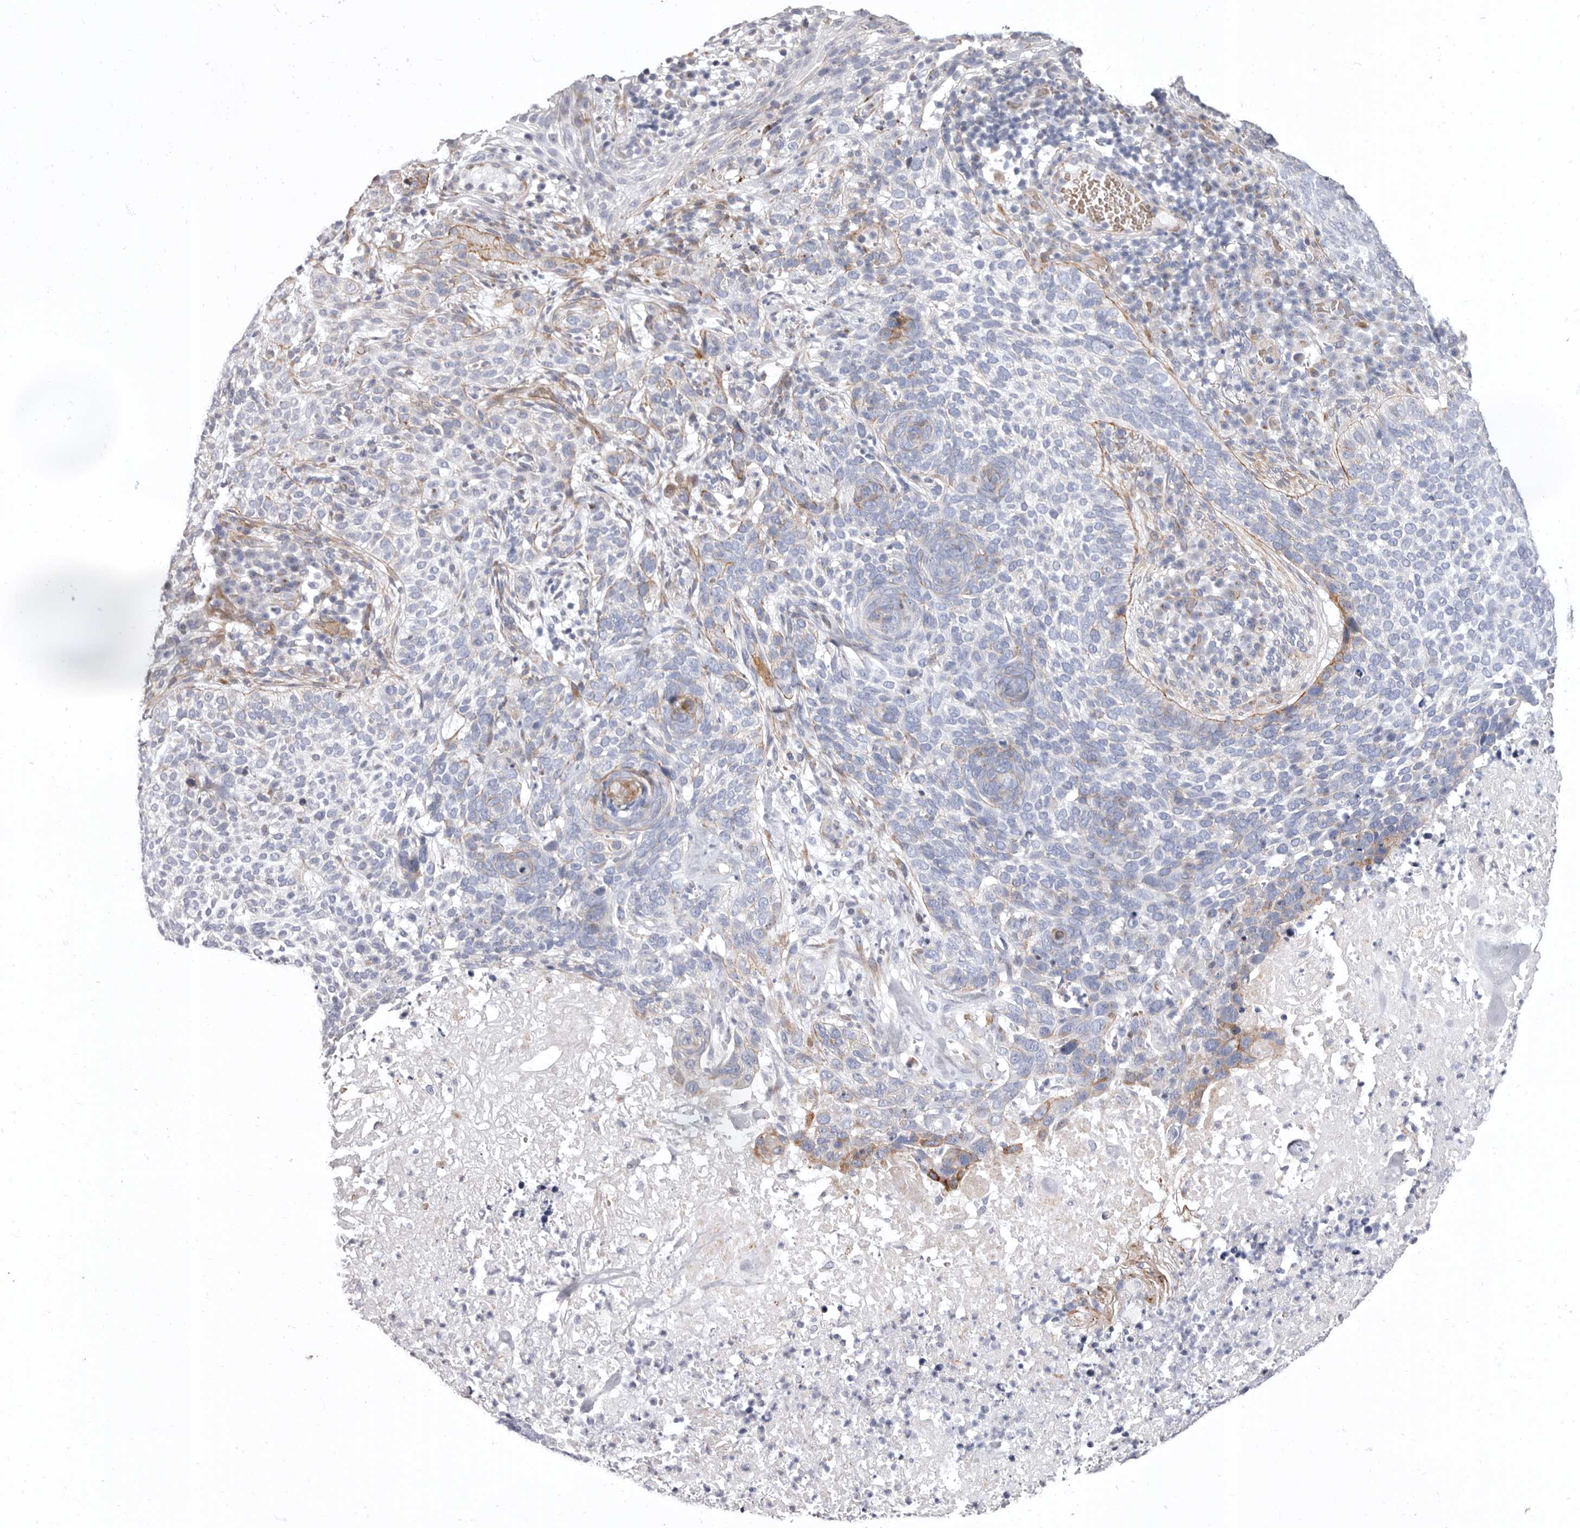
{"staining": {"intensity": "moderate", "quantity": "<25%", "location": "cytoplasmic/membranous"}, "tissue": "skin cancer", "cell_type": "Tumor cells", "image_type": "cancer", "snomed": [{"axis": "morphology", "description": "Basal cell carcinoma"}, {"axis": "topography", "description": "Skin"}], "caption": "Tumor cells exhibit low levels of moderate cytoplasmic/membranous staining in about <25% of cells in skin cancer (basal cell carcinoma).", "gene": "AIDA", "patient": {"sex": "female", "age": 64}}